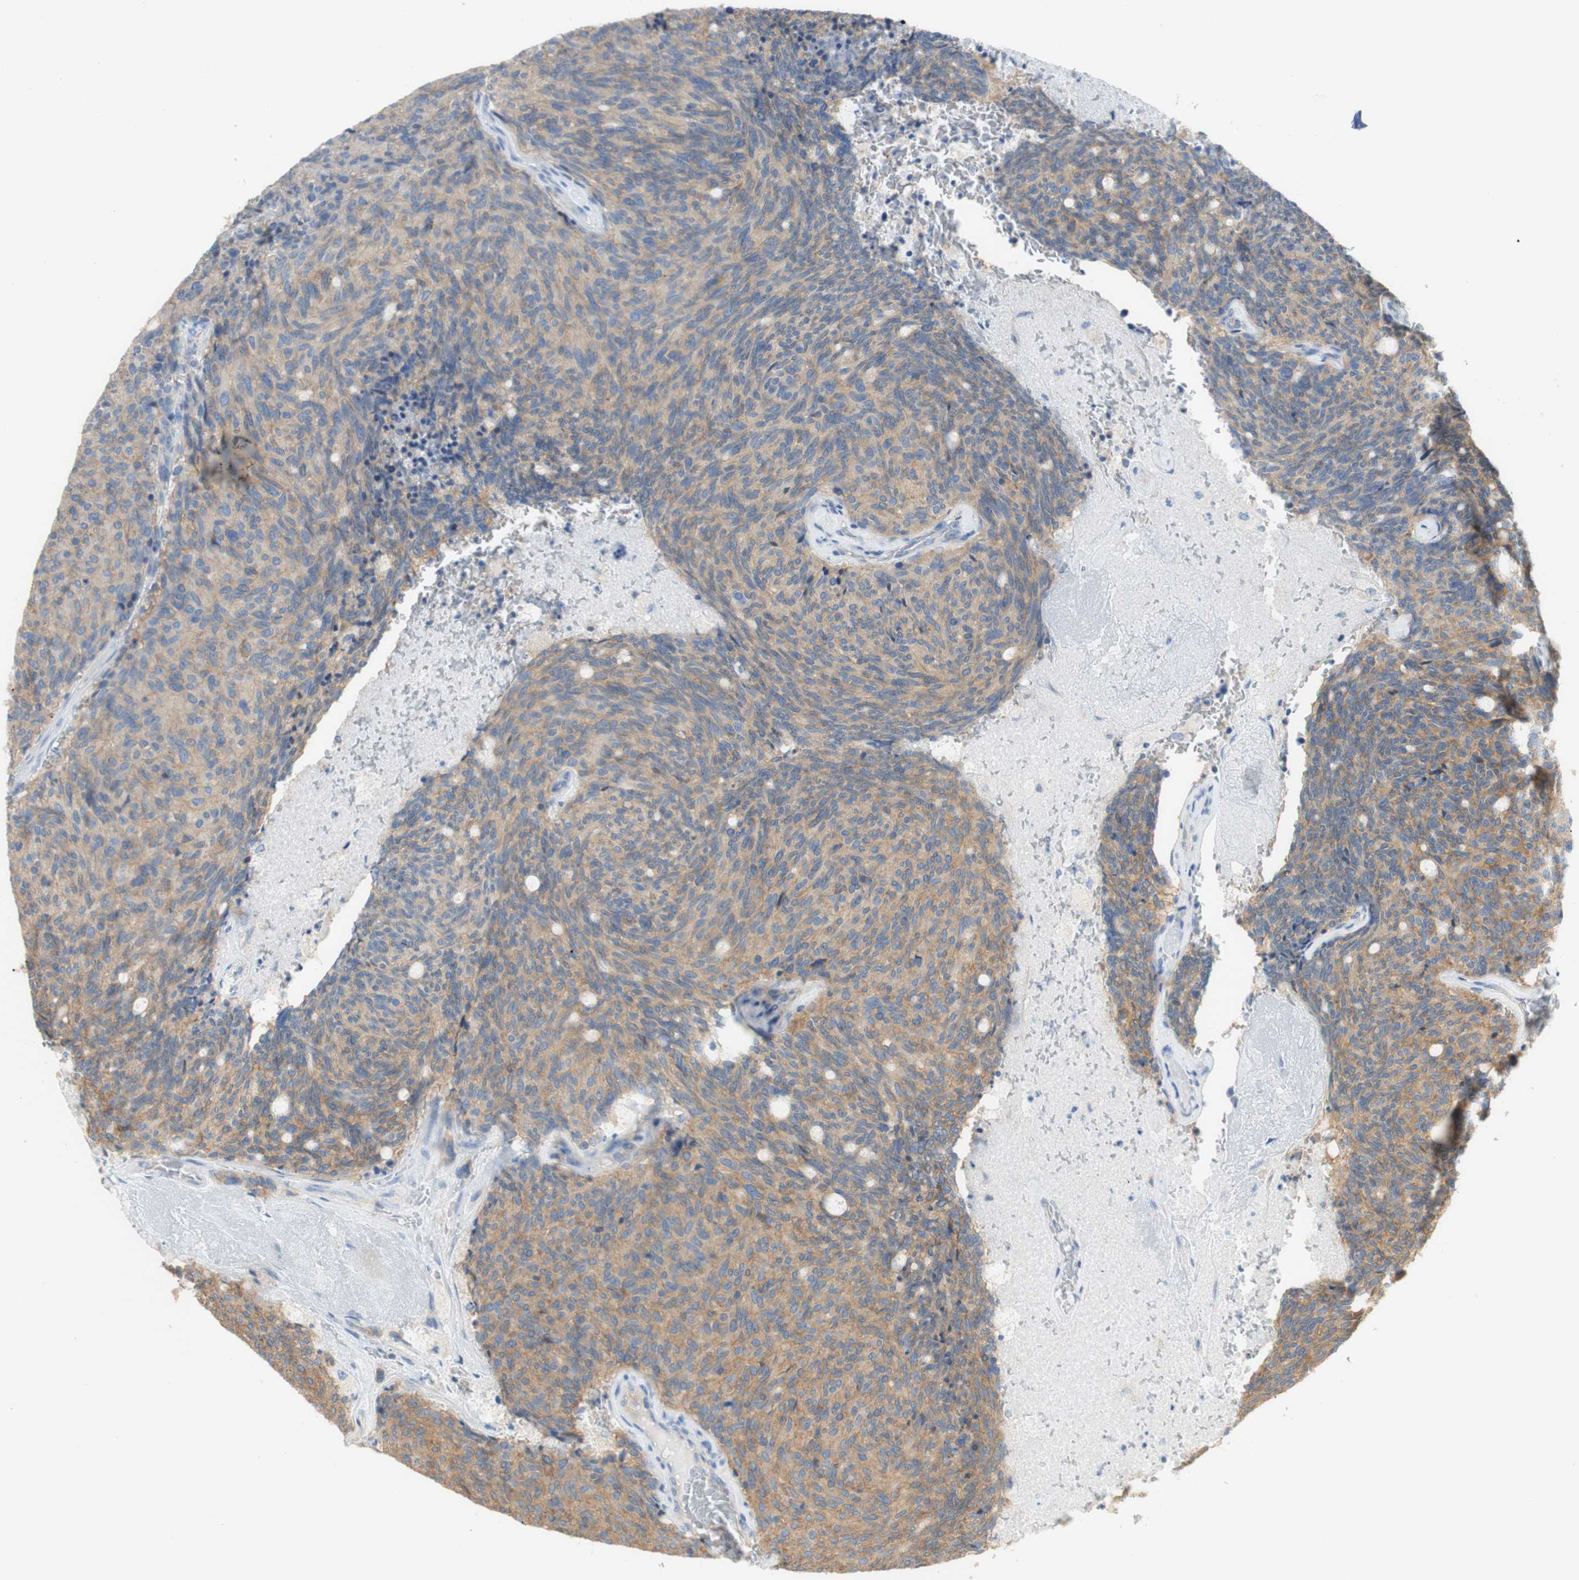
{"staining": {"intensity": "weak", "quantity": ">75%", "location": "cytoplasmic/membranous"}, "tissue": "carcinoid", "cell_type": "Tumor cells", "image_type": "cancer", "snomed": [{"axis": "morphology", "description": "Carcinoid, malignant, NOS"}, {"axis": "topography", "description": "Pancreas"}], "caption": "Human carcinoid (malignant) stained for a protein (brown) reveals weak cytoplasmic/membranous positive positivity in approximately >75% of tumor cells.", "gene": "ATP2B1", "patient": {"sex": "female", "age": 54}}